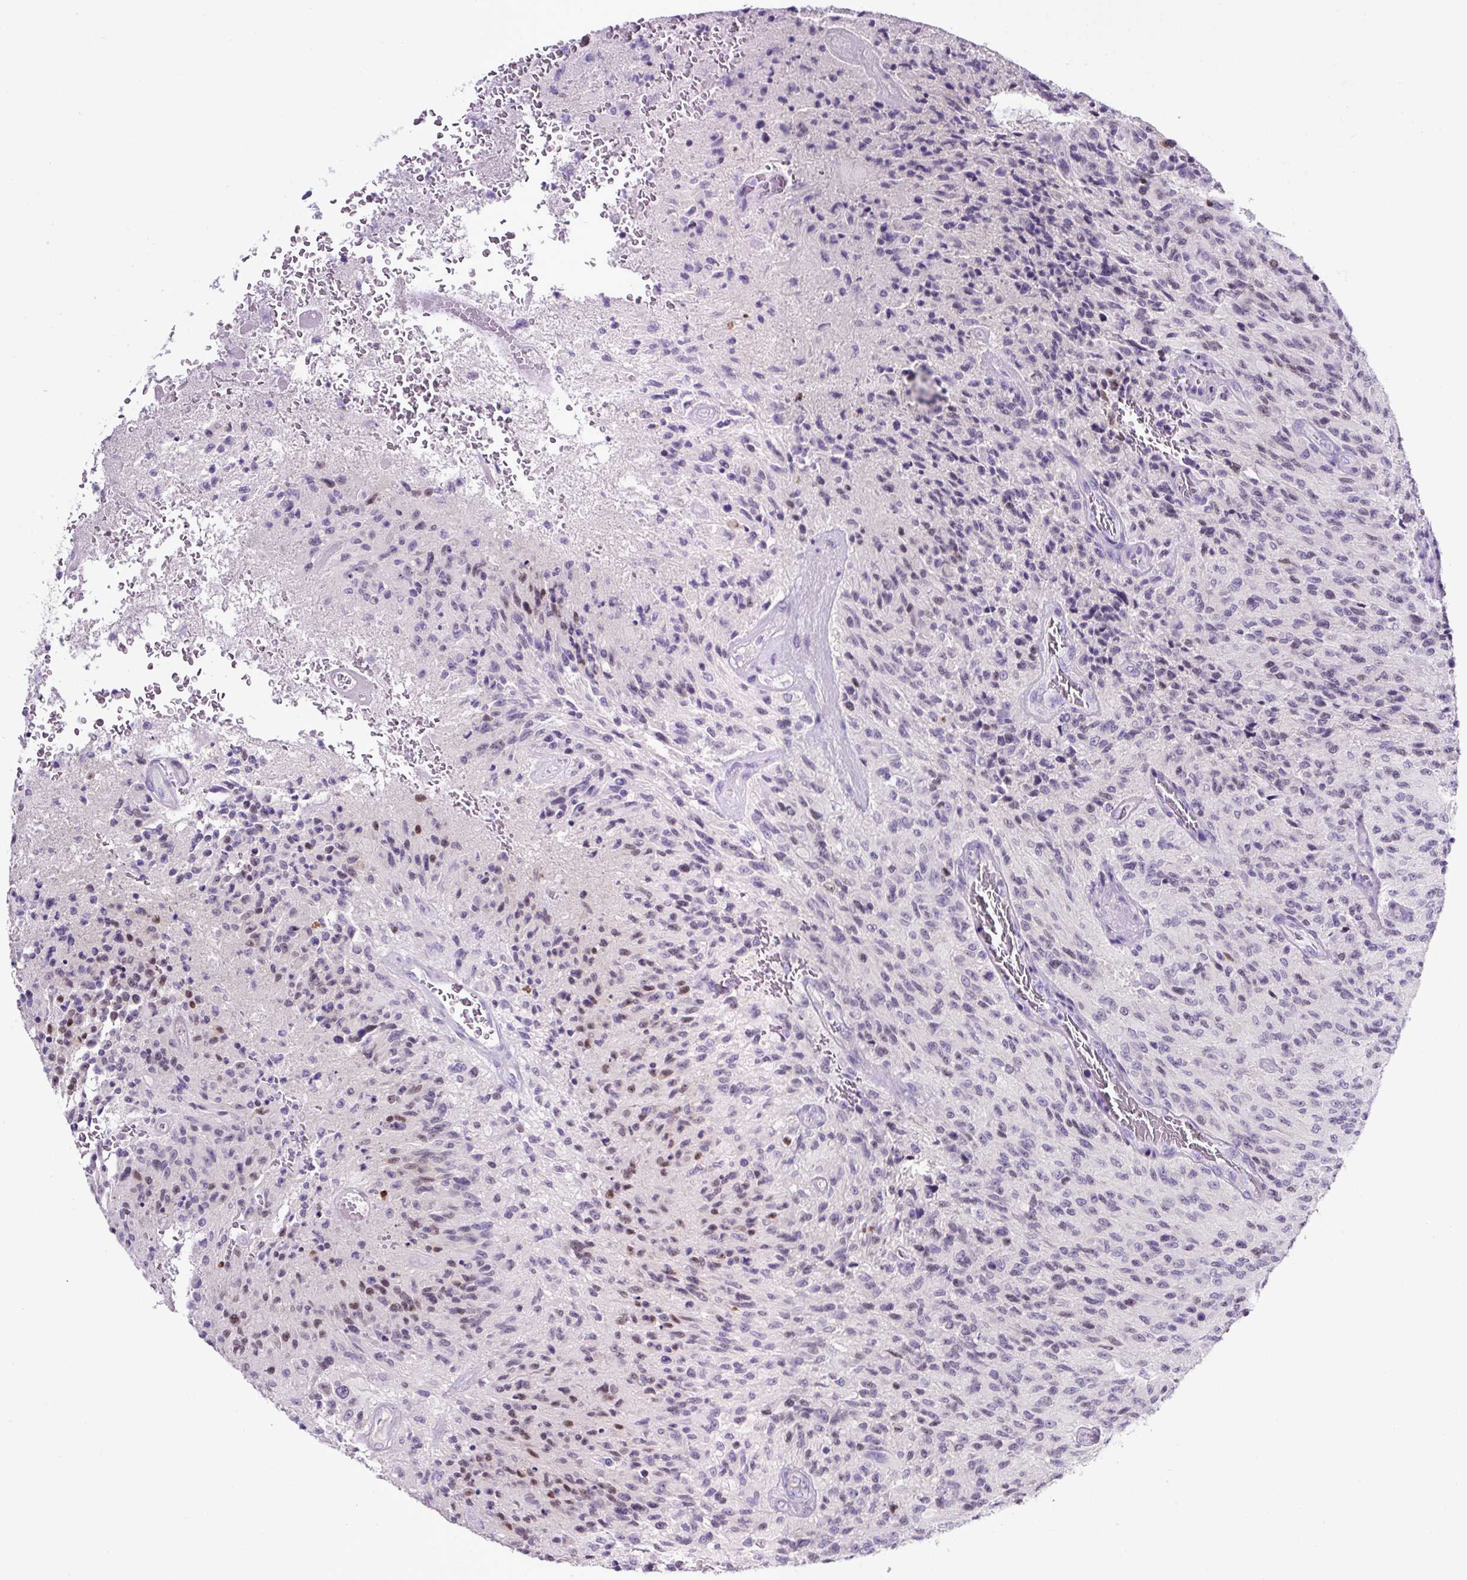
{"staining": {"intensity": "negative", "quantity": "none", "location": "none"}, "tissue": "glioma", "cell_type": "Tumor cells", "image_type": "cancer", "snomed": [{"axis": "morphology", "description": "Normal tissue, NOS"}, {"axis": "morphology", "description": "Glioma, malignant, High grade"}, {"axis": "topography", "description": "Cerebral cortex"}], "caption": "A high-resolution histopathology image shows immunohistochemistry staining of malignant glioma (high-grade), which shows no significant expression in tumor cells.", "gene": "SP8", "patient": {"sex": "male", "age": 56}}